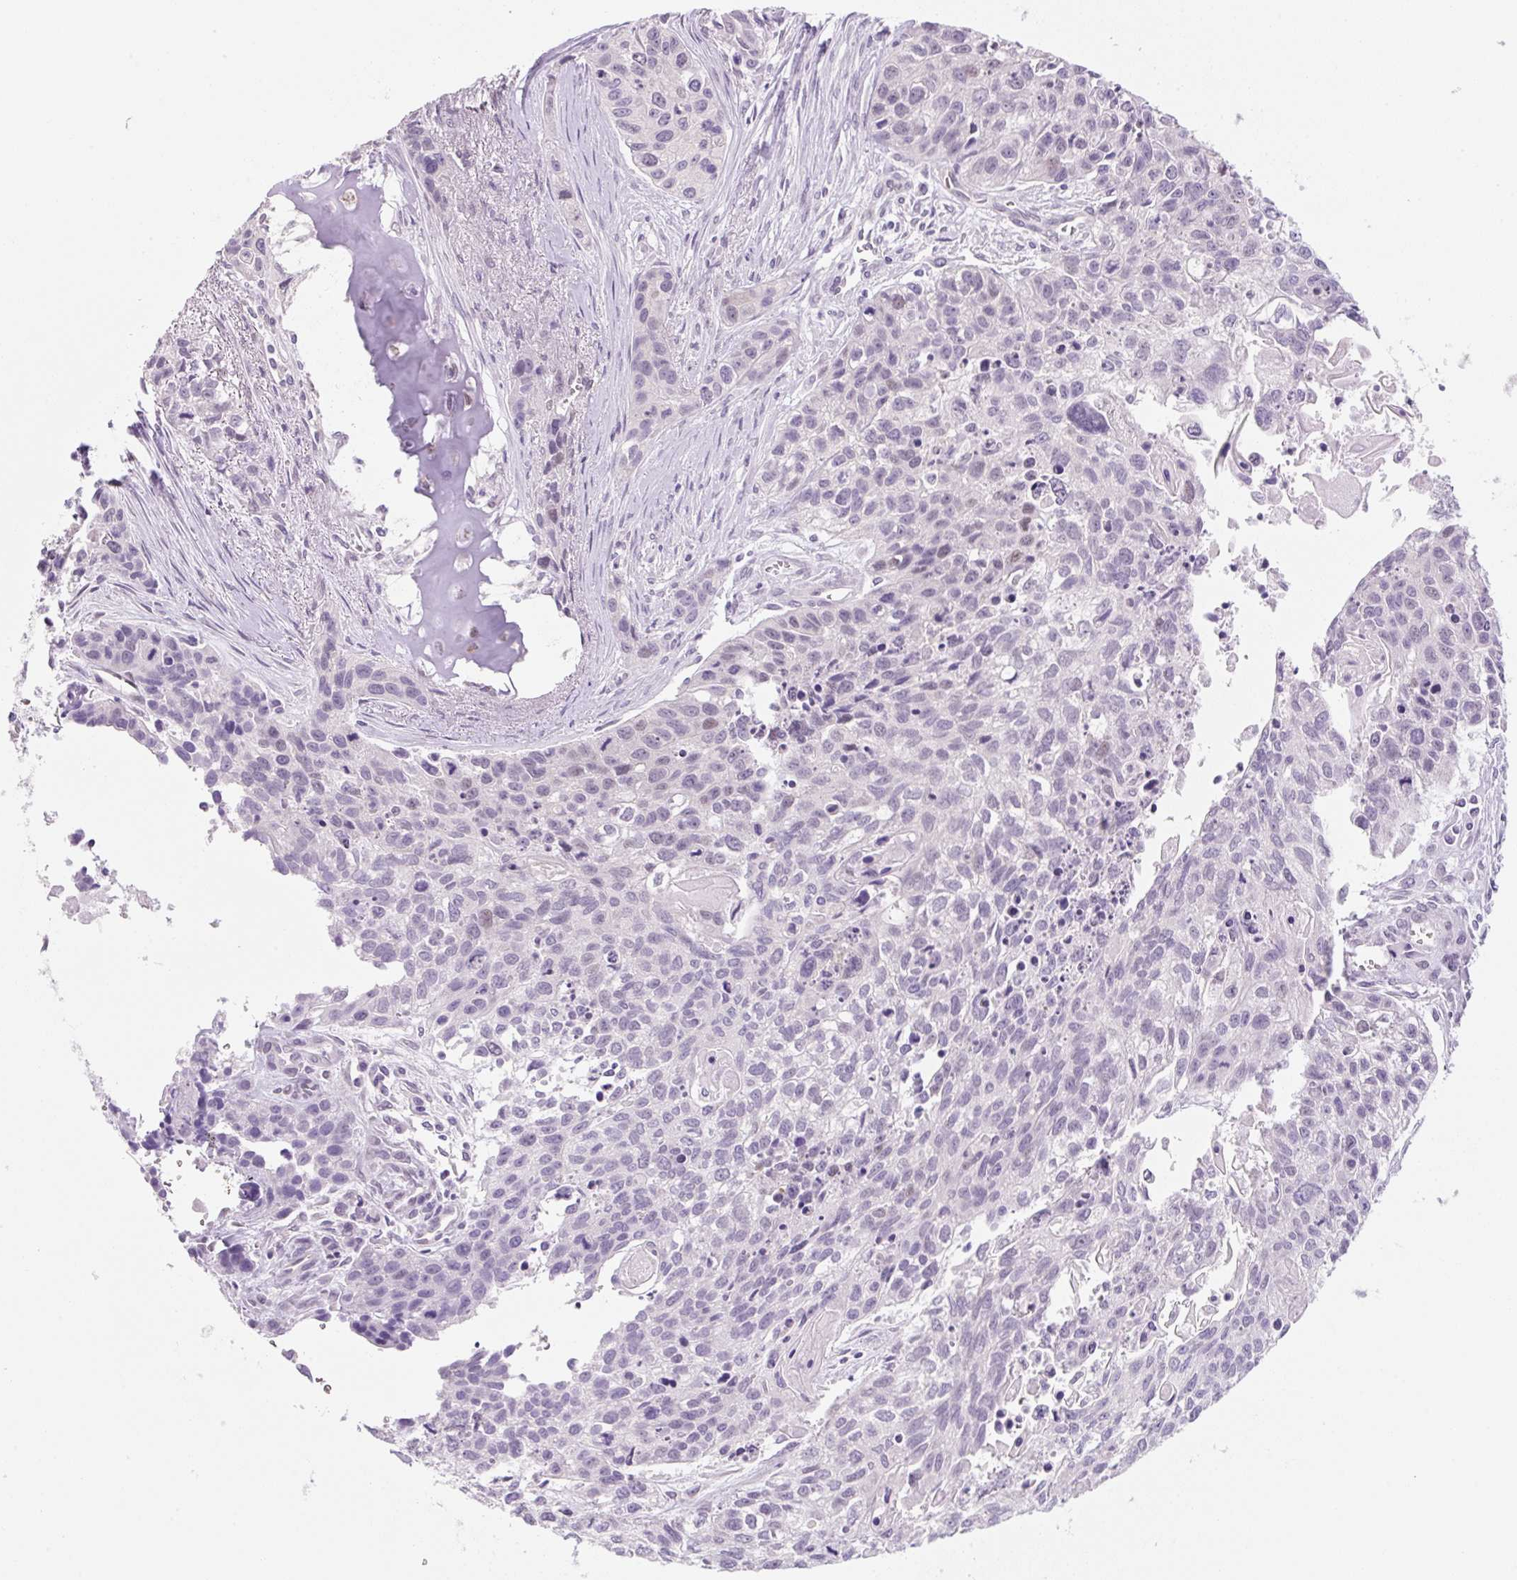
{"staining": {"intensity": "negative", "quantity": "none", "location": "none"}, "tissue": "lung cancer", "cell_type": "Tumor cells", "image_type": "cancer", "snomed": [{"axis": "morphology", "description": "Squamous cell carcinoma, NOS"}, {"axis": "topography", "description": "Lung"}], "caption": "Lung cancer stained for a protein using immunohistochemistry exhibits no positivity tumor cells.", "gene": "SYNE3", "patient": {"sex": "male", "age": 74}}